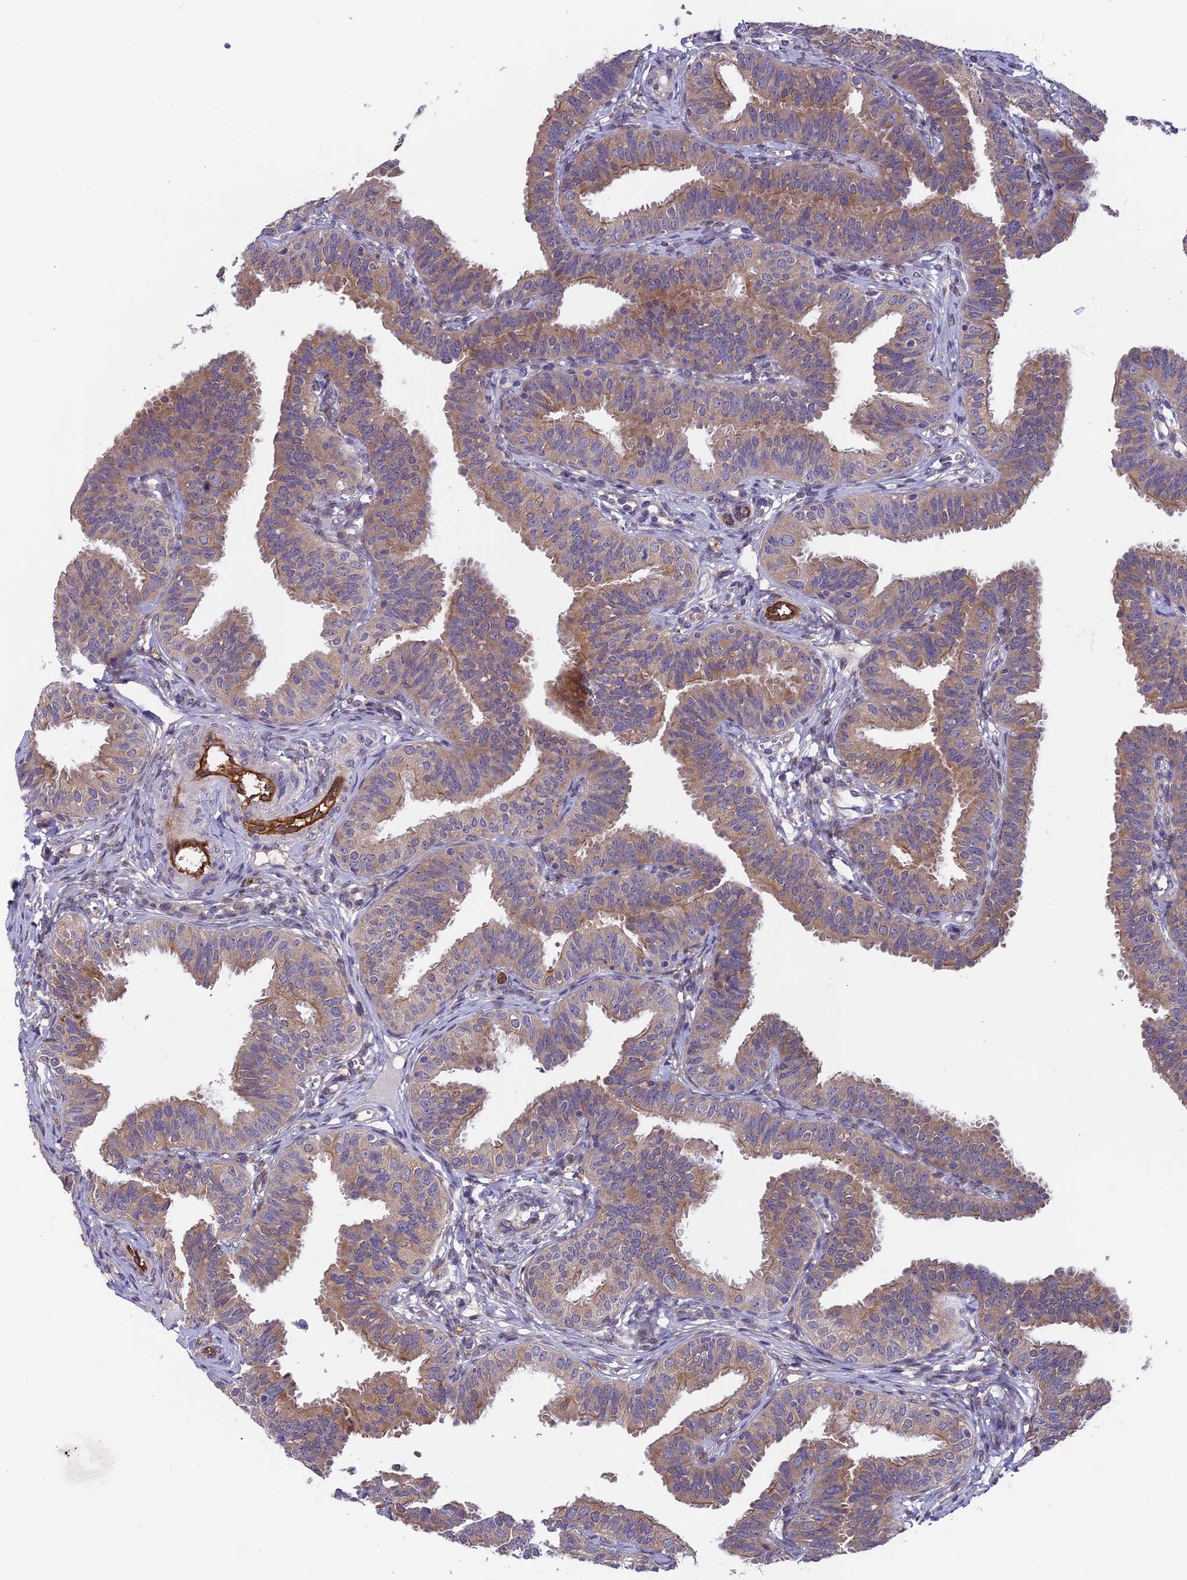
{"staining": {"intensity": "moderate", "quantity": ">75%", "location": "cytoplasmic/membranous"}, "tissue": "fallopian tube", "cell_type": "Glandular cells", "image_type": "normal", "snomed": [{"axis": "morphology", "description": "Normal tissue, NOS"}, {"axis": "topography", "description": "Fallopian tube"}], "caption": "Immunohistochemical staining of unremarkable human fallopian tube reveals >75% levels of moderate cytoplasmic/membranous protein expression in approximately >75% of glandular cells.", "gene": "MAST2", "patient": {"sex": "female", "age": 35}}